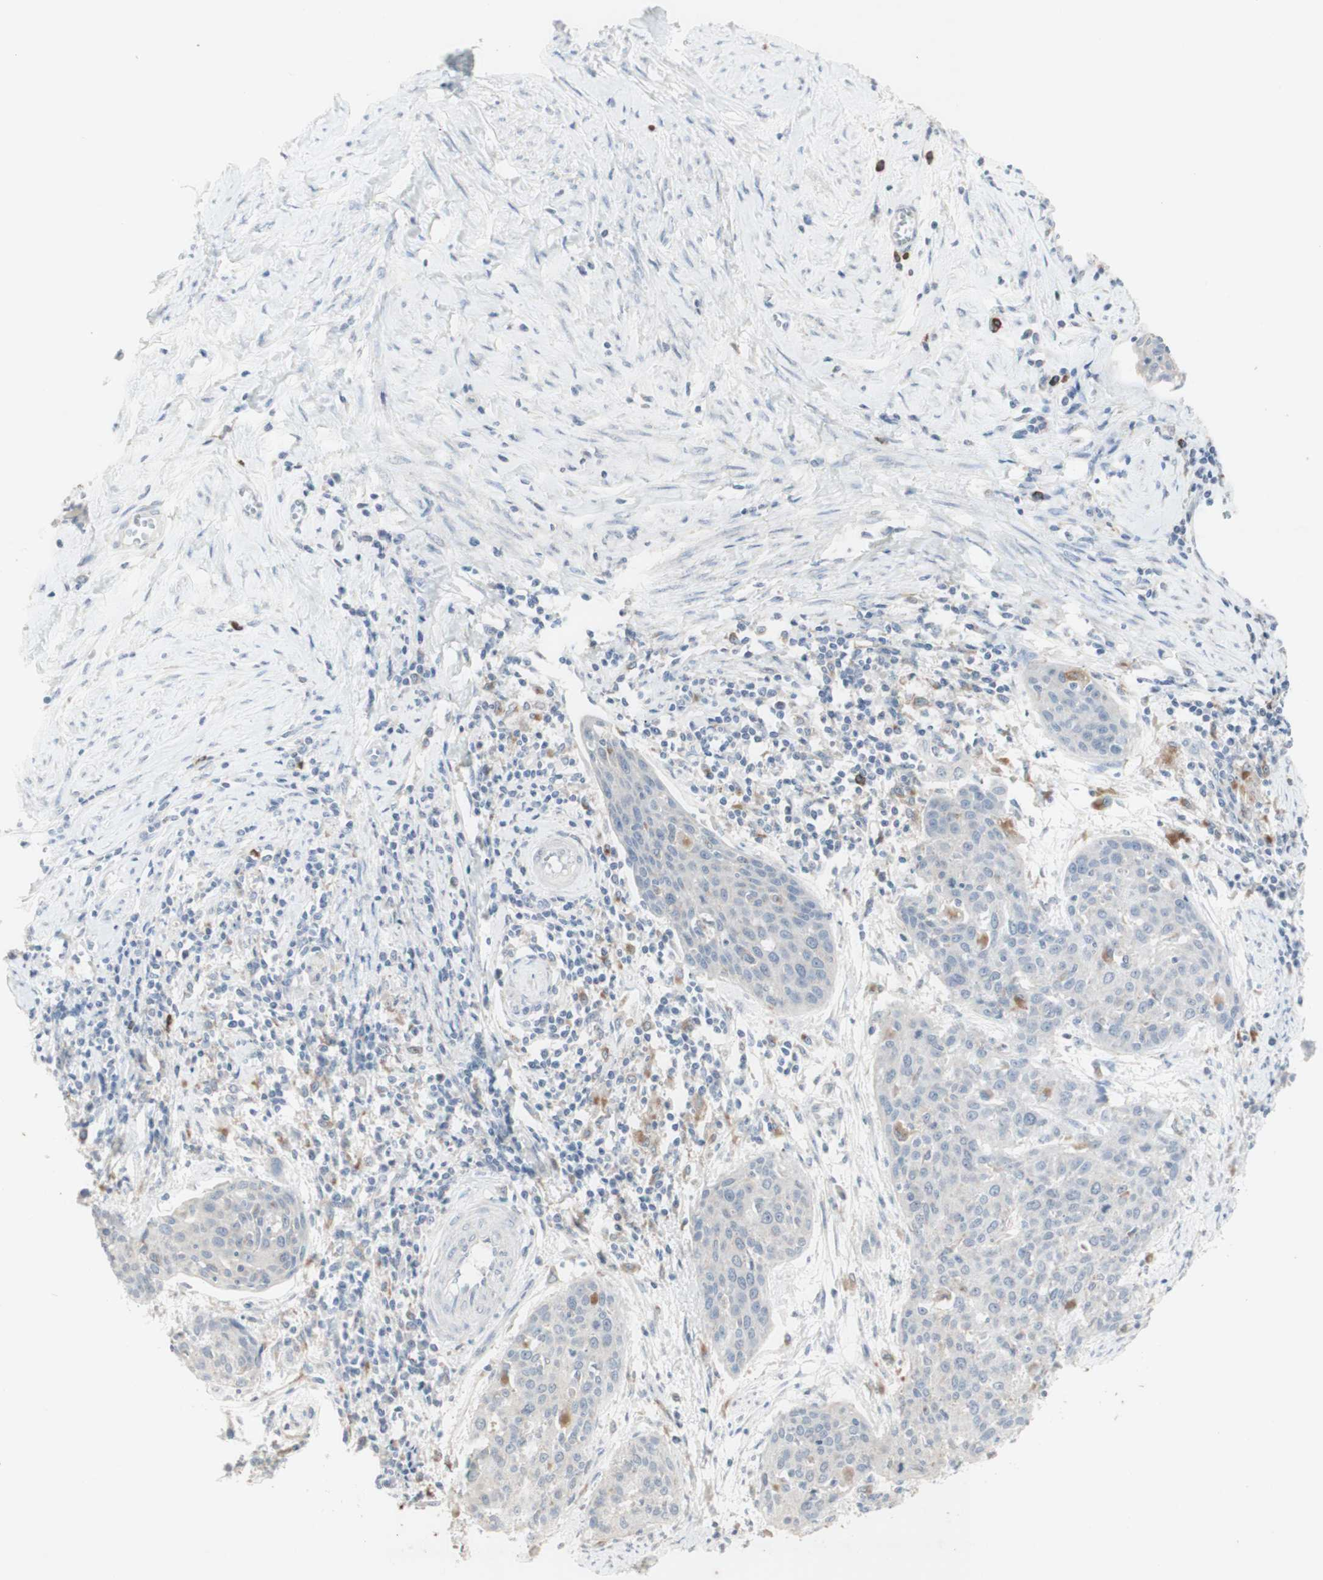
{"staining": {"intensity": "negative", "quantity": "none", "location": "none"}, "tissue": "cervical cancer", "cell_type": "Tumor cells", "image_type": "cancer", "snomed": [{"axis": "morphology", "description": "Squamous cell carcinoma, NOS"}, {"axis": "topography", "description": "Cervix"}], "caption": "This histopathology image is of cervical squamous cell carcinoma stained with immunohistochemistry (IHC) to label a protein in brown with the nuclei are counter-stained blue. There is no expression in tumor cells.", "gene": "ATP6V1B1", "patient": {"sex": "female", "age": 38}}